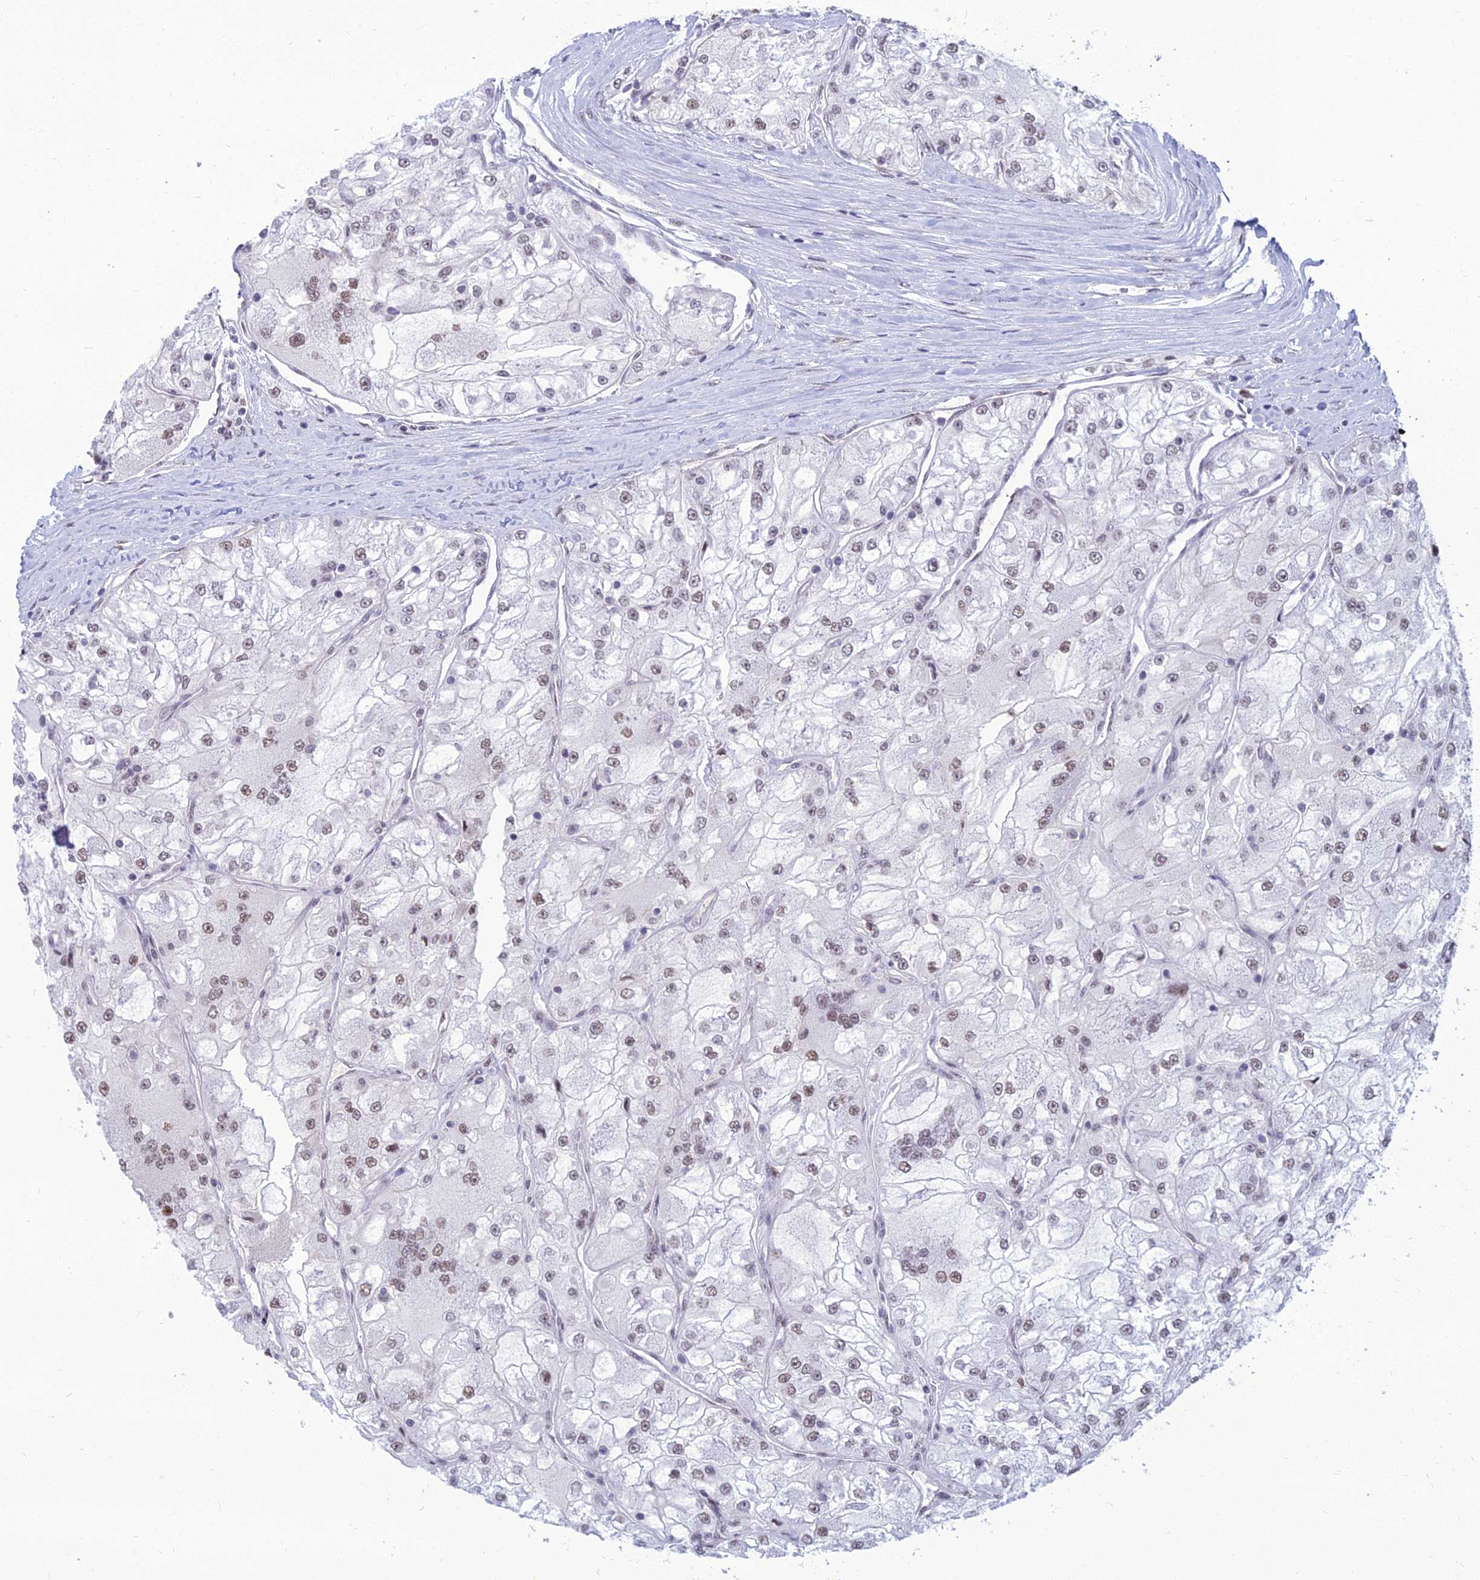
{"staining": {"intensity": "weak", "quantity": ">75%", "location": "nuclear"}, "tissue": "renal cancer", "cell_type": "Tumor cells", "image_type": "cancer", "snomed": [{"axis": "morphology", "description": "Adenocarcinoma, NOS"}, {"axis": "topography", "description": "Kidney"}], "caption": "Immunohistochemical staining of human renal cancer demonstrates low levels of weak nuclear protein positivity in about >75% of tumor cells.", "gene": "SRSF7", "patient": {"sex": "female", "age": 72}}